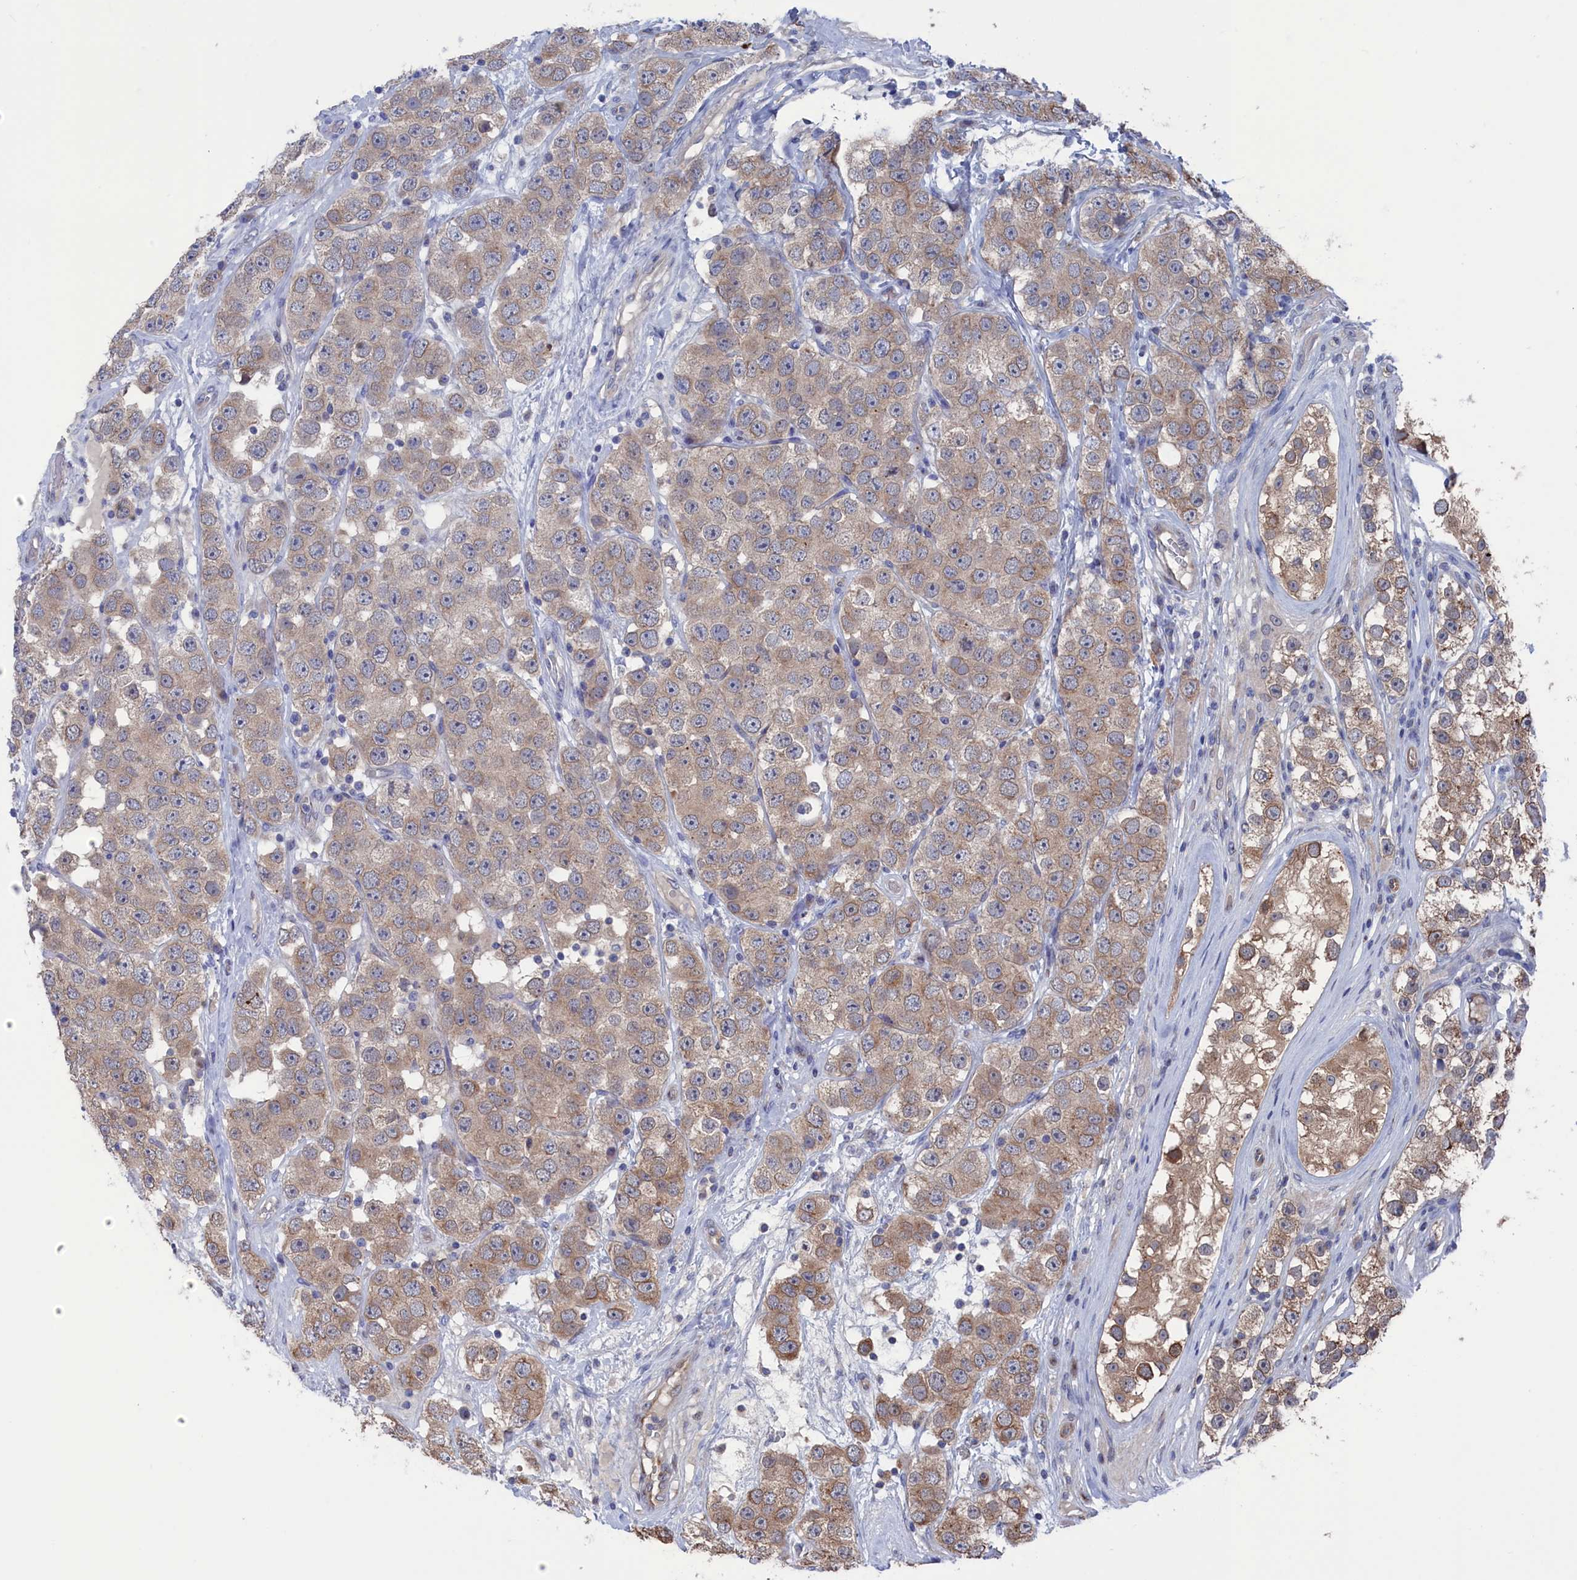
{"staining": {"intensity": "weak", "quantity": "25%-75%", "location": "cytoplasmic/membranous"}, "tissue": "testis cancer", "cell_type": "Tumor cells", "image_type": "cancer", "snomed": [{"axis": "morphology", "description": "Seminoma, NOS"}, {"axis": "topography", "description": "Testis"}], "caption": "Seminoma (testis) was stained to show a protein in brown. There is low levels of weak cytoplasmic/membranous staining in about 25%-75% of tumor cells. (DAB IHC, brown staining for protein, blue staining for nuclei).", "gene": "NUTF2", "patient": {"sex": "male", "age": 28}}